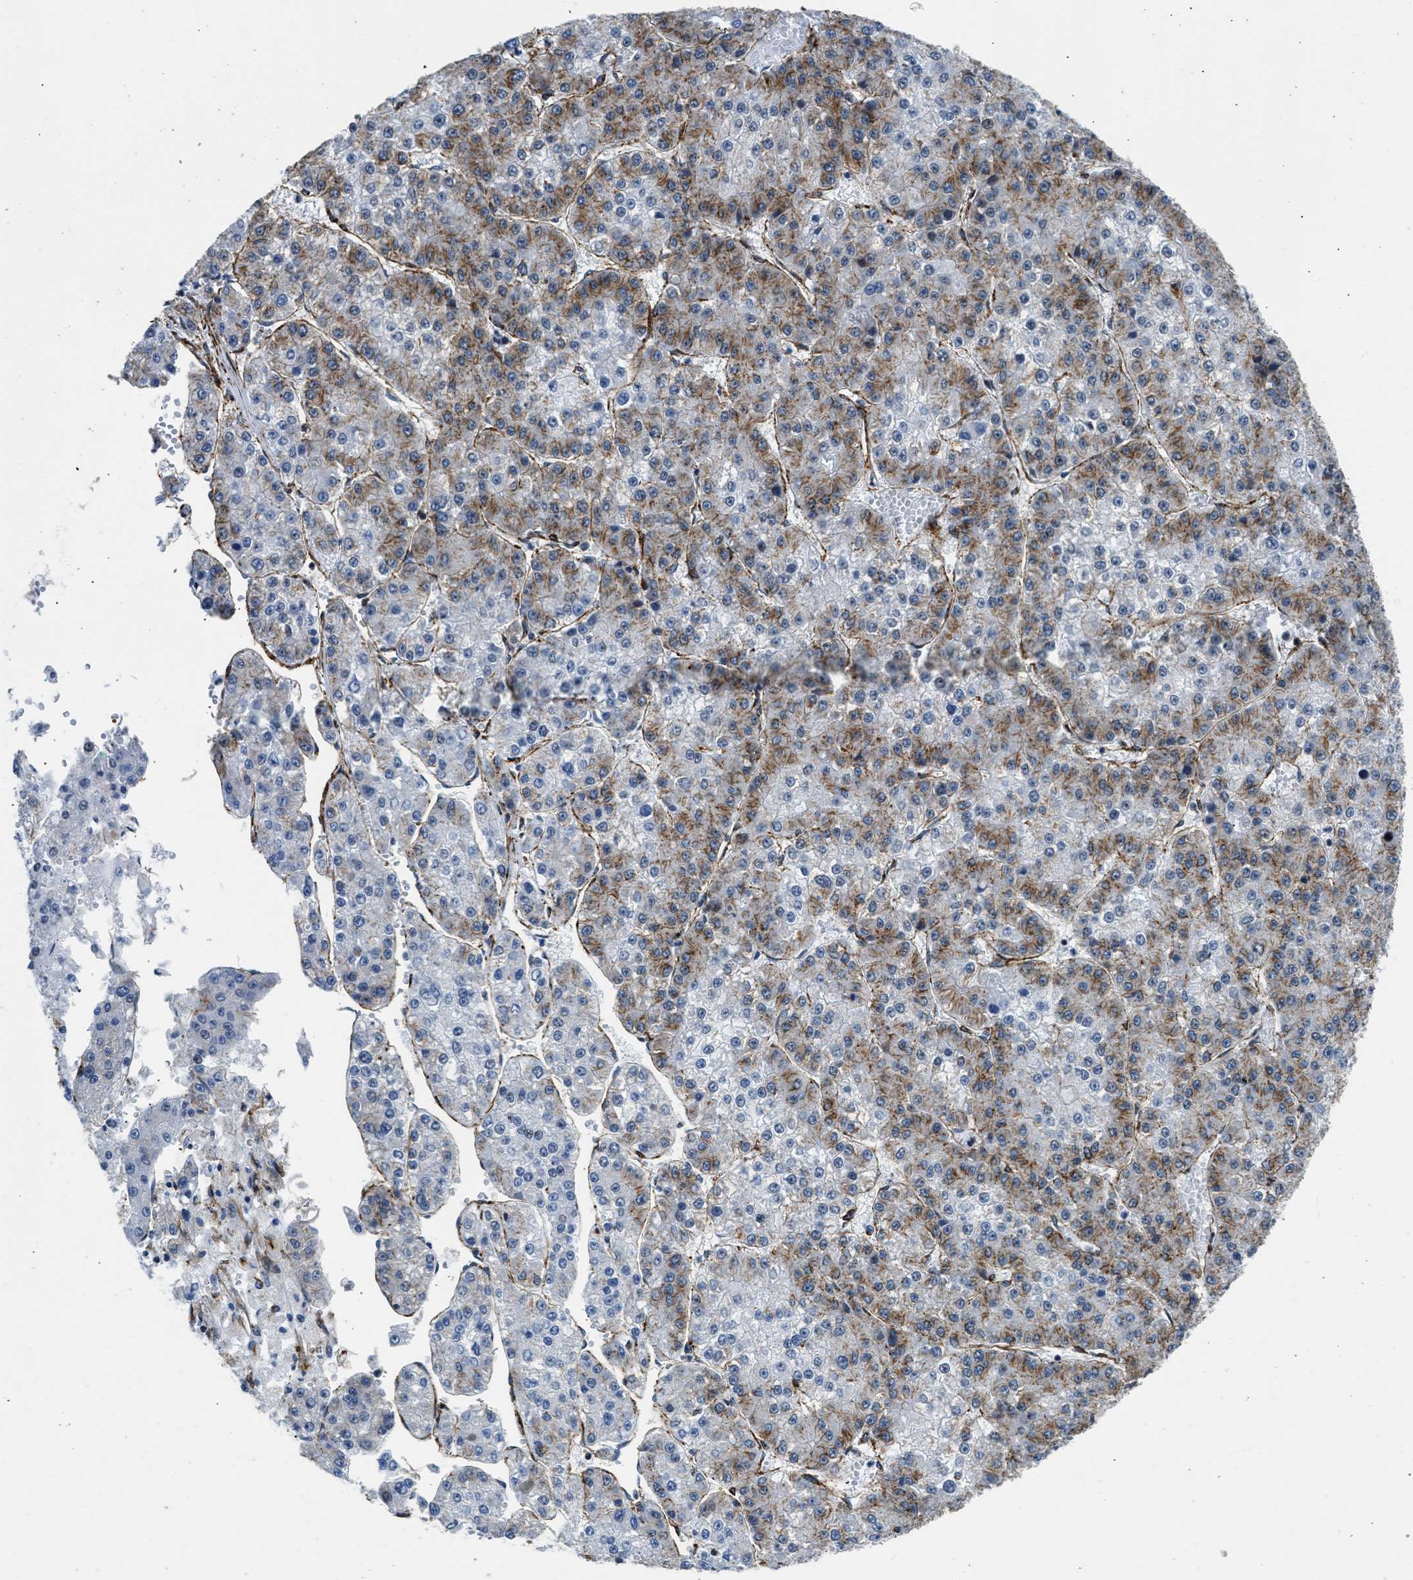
{"staining": {"intensity": "moderate", "quantity": "25%-75%", "location": "cytoplasmic/membranous"}, "tissue": "liver cancer", "cell_type": "Tumor cells", "image_type": "cancer", "snomed": [{"axis": "morphology", "description": "Carcinoma, Hepatocellular, NOS"}, {"axis": "topography", "description": "Liver"}], "caption": "Immunohistochemical staining of human liver hepatocellular carcinoma demonstrates moderate cytoplasmic/membranous protein expression in about 25%-75% of tumor cells.", "gene": "SEPTIN2", "patient": {"sex": "female", "age": 73}}